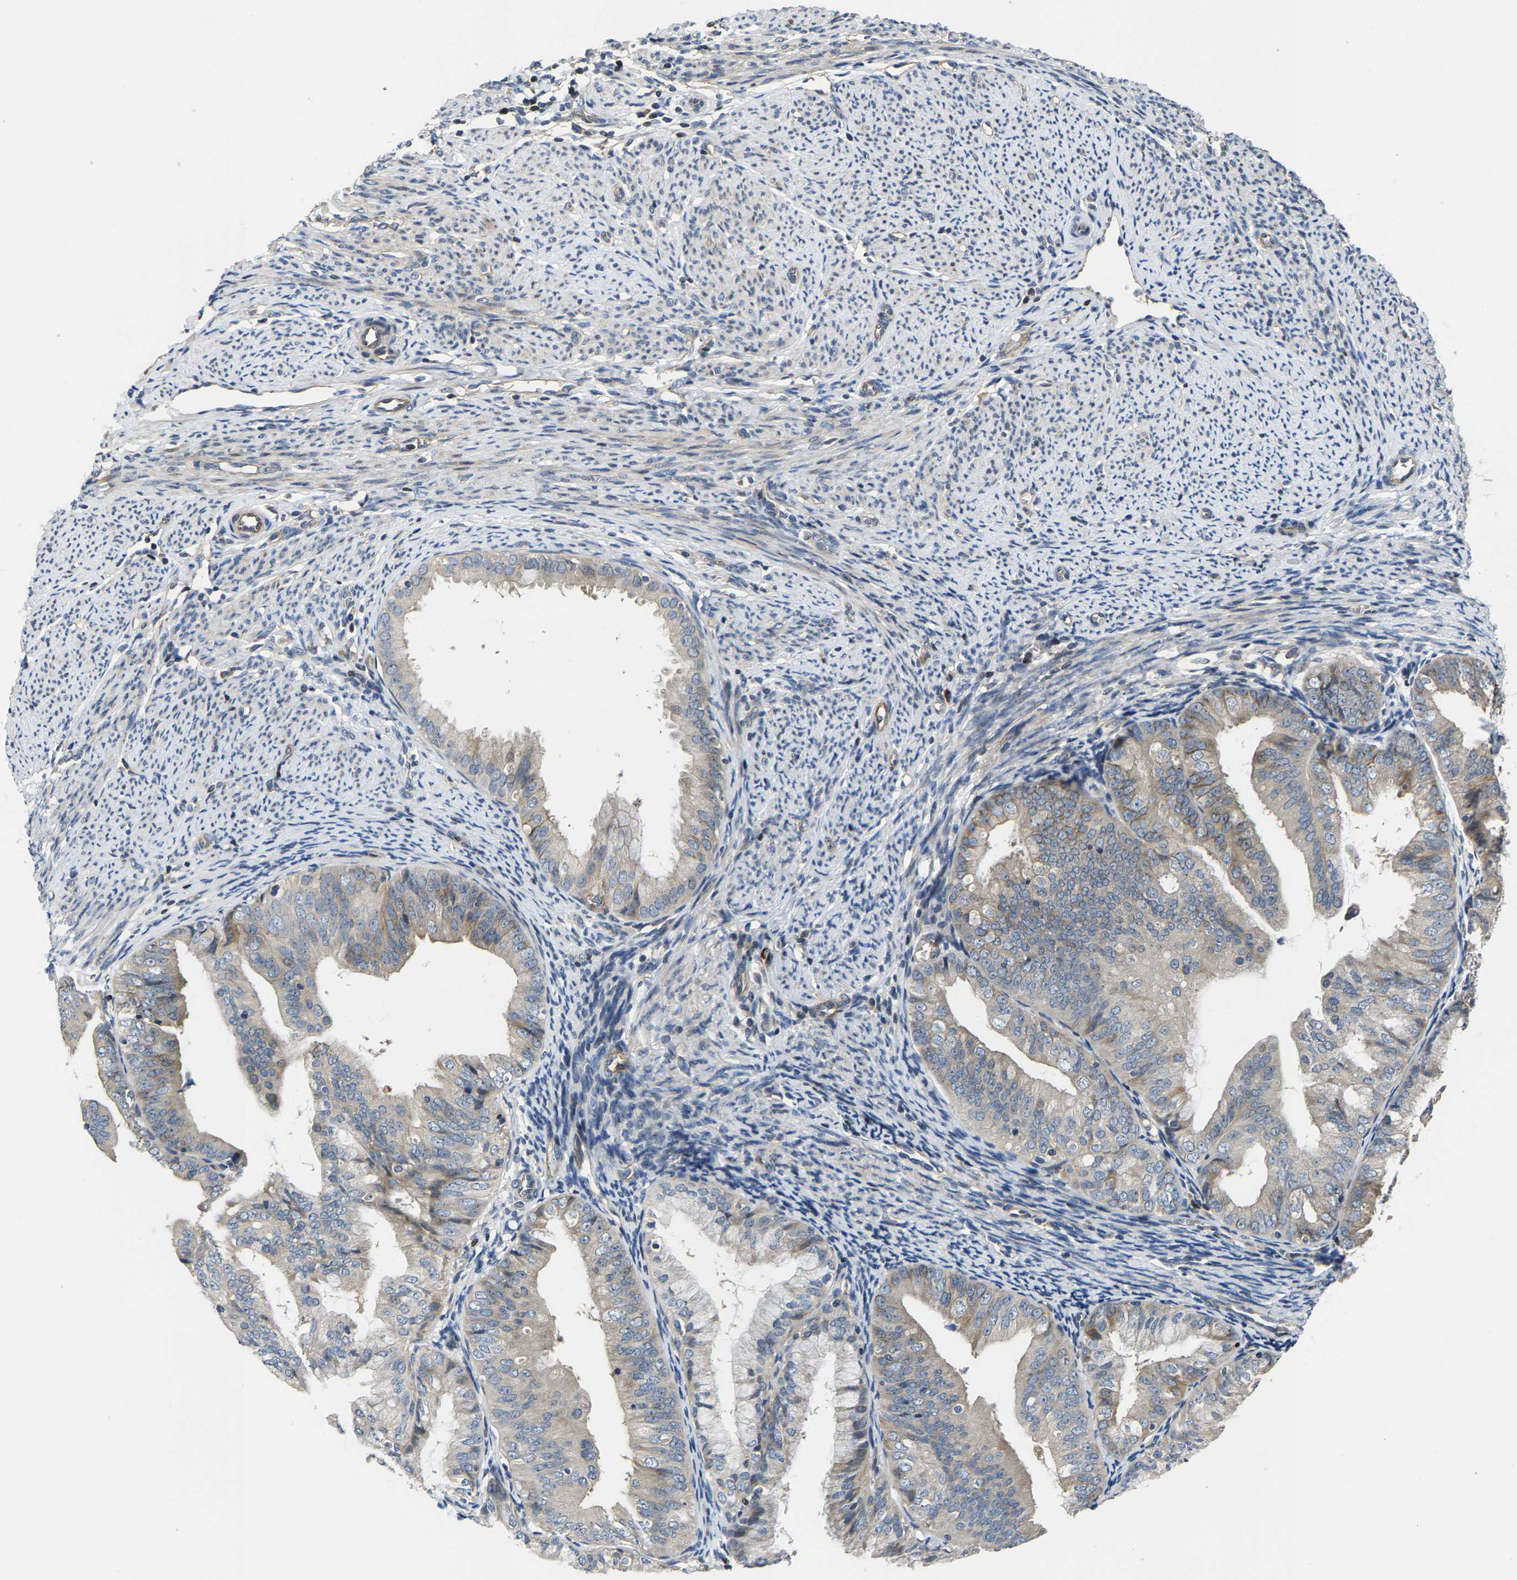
{"staining": {"intensity": "weak", "quantity": "<25%", "location": "cytoplasmic/membranous"}, "tissue": "endometrial cancer", "cell_type": "Tumor cells", "image_type": "cancer", "snomed": [{"axis": "morphology", "description": "Adenocarcinoma, NOS"}, {"axis": "topography", "description": "Endometrium"}], "caption": "A high-resolution image shows immunohistochemistry staining of endometrial adenocarcinoma, which demonstrates no significant staining in tumor cells. (DAB (3,3'-diaminobenzidine) immunohistochemistry visualized using brightfield microscopy, high magnification).", "gene": "AGBL3", "patient": {"sex": "female", "age": 63}}